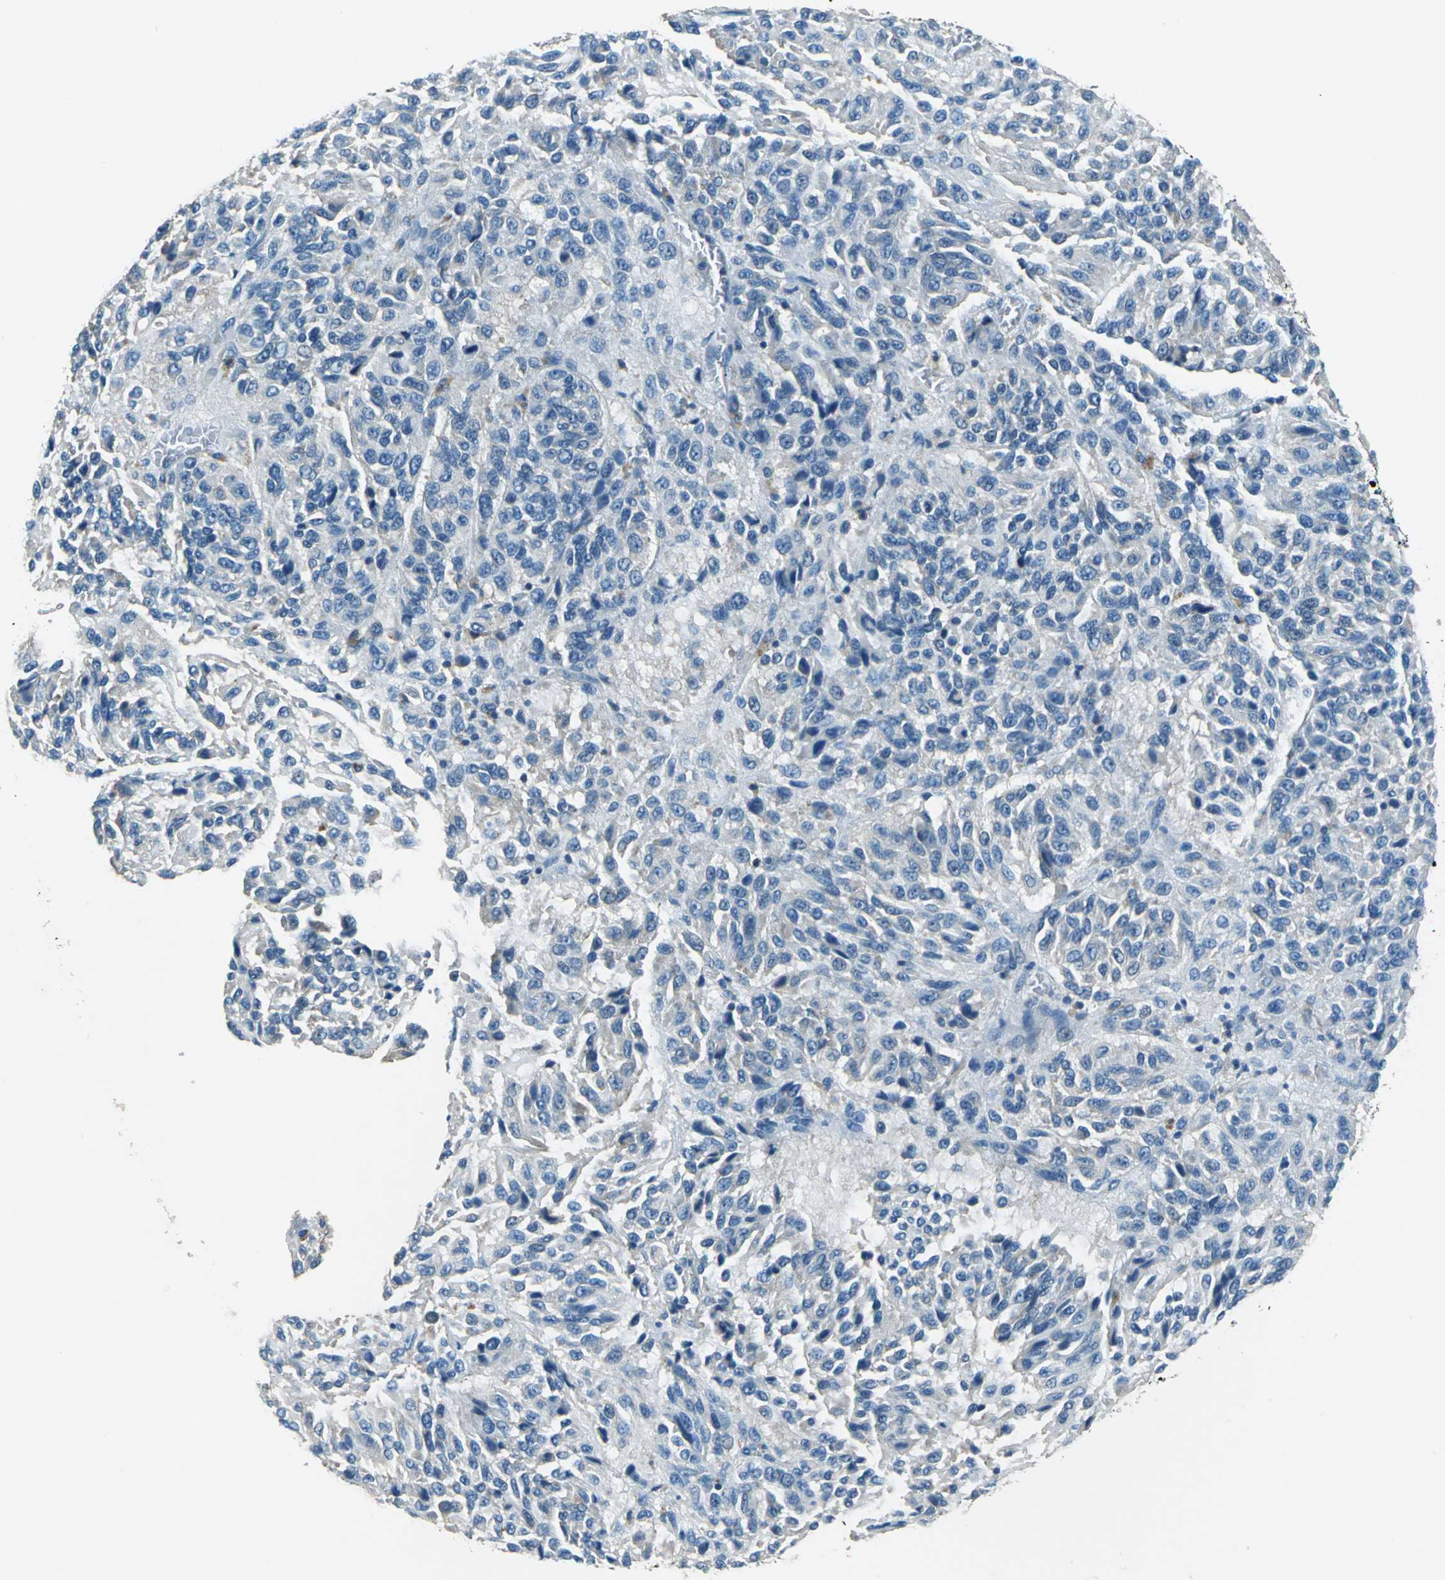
{"staining": {"intensity": "negative", "quantity": "none", "location": "none"}, "tissue": "melanoma", "cell_type": "Tumor cells", "image_type": "cancer", "snomed": [{"axis": "morphology", "description": "Malignant melanoma, Metastatic site"}, {"axis": "topography", "description": "Lung"}], "caption": "High magnification brightfield microscopy of melanoma stained with DAB (3,3'-diaminobenzidine) (brown) and counterstained with hematoxylin (blue): tumor cells show no significant positivity.", "gene": "PRKCA", "patient": {"sex": "male", "age": 64}}